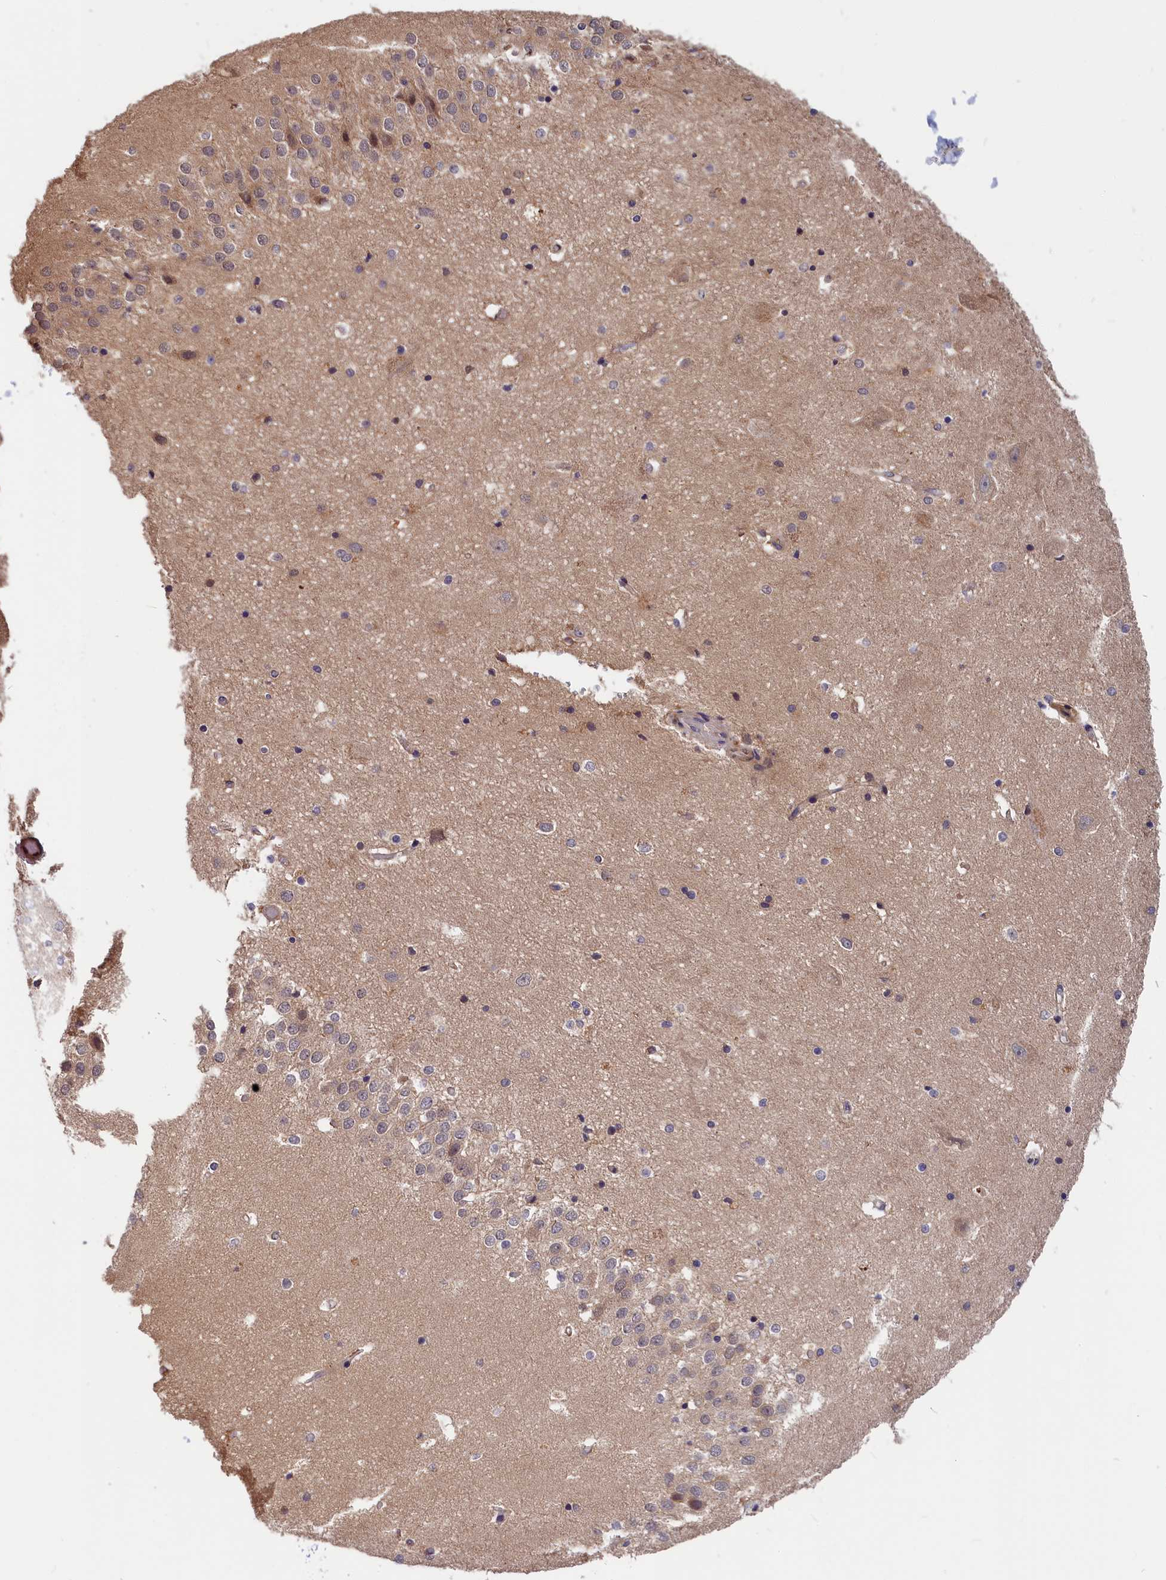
{"staining": {"intensity": "weak", "quantity": "<25%", "location": "cytoplasmic/membranous"}, "tissue": "hippocampus", "cell_type": "Glial cells", "image_type": "normal", "snomed": [{"axis": "morphology", "description": "Normal tissue, NOS"}, {"axis": "topography", "description": "Hippocampus"}], "caption": "High power microscopy image of an immunohistochemistry micrograph of normal hippocampus, revealing no significant positivity in glial cells.", "gene": "ITIH1", "patient": {"sex": "female", "age": 52}}